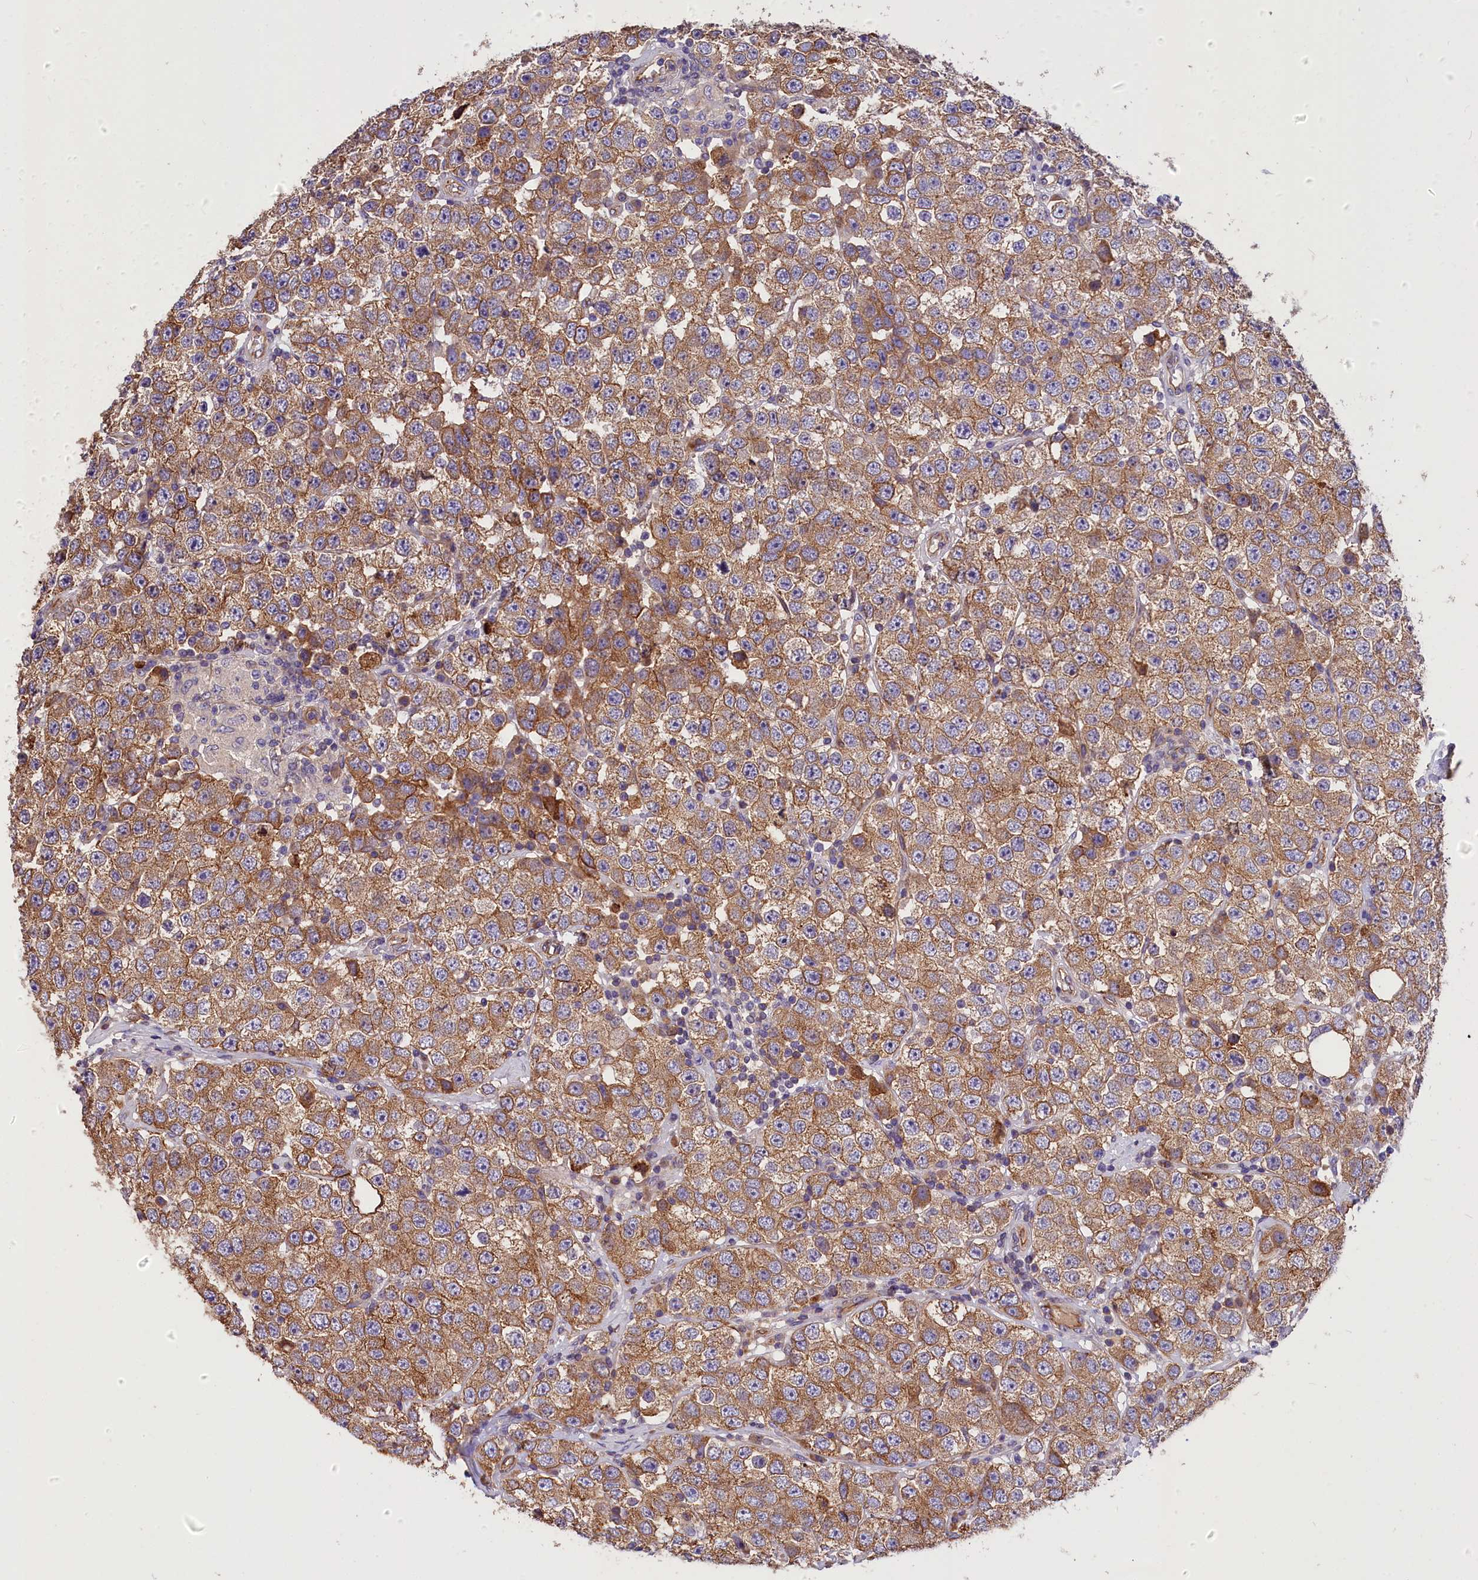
{"staining": {"intensity": "moderate", "quantity": ">75%", "location": "cytoplasmic/membranous"}, "tissue": "testis cancer", "cell_type": "Tumor cells", "image_type": "cancer", "snomed": [{"axis": "morphology", "description": "Seminoma, NOS"}, {"axis": "topography", "description": "Testis"}], "caption": "A histopathology image showing moderate cytoplasmic/membranous positivity in about >75% of tumor cells in seminoma (testis), as visualized by brown immunohistochemical staining.", "gene": "ERMARD", "patient": {"sex": "male", "age": 28}}